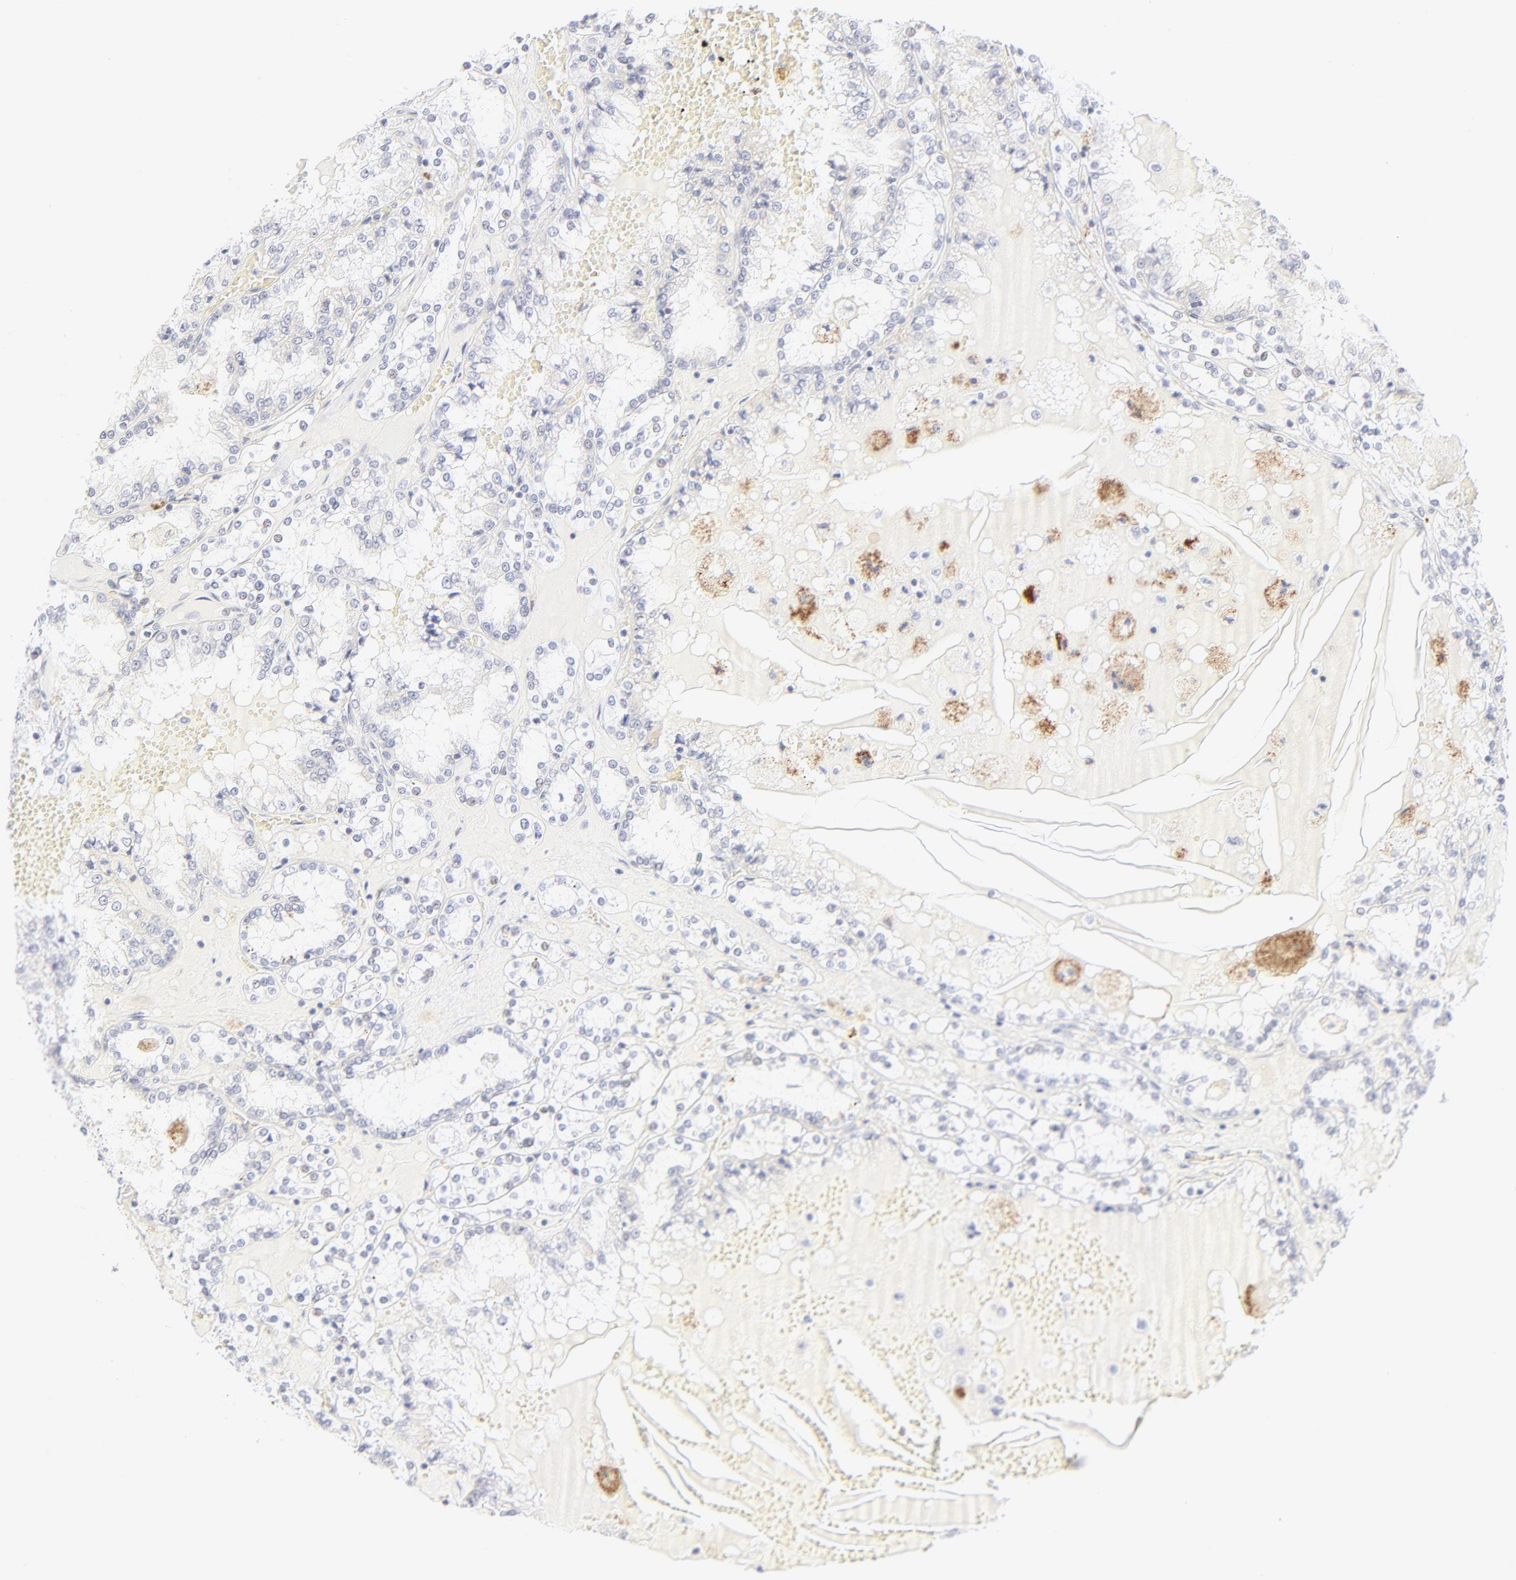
{"staining": {"intensity": "negative", "quantity": "none", "location": "none"}, "tissue": "renal cancer", "cell_type": "Tumor cells", "image_type": "cancer", "snomed": [{"axis": "morphology", "description": "Adenocarcinoma, NOS"}, {"axis": "topography", "description": "Kidney"}], "caption": "Renal adenocarcinoma was stained to show a protein in brown. There is no significant staining in tumor cells.", "gene": "NPNT", "patient": {"sex": "female", "age": 56}}